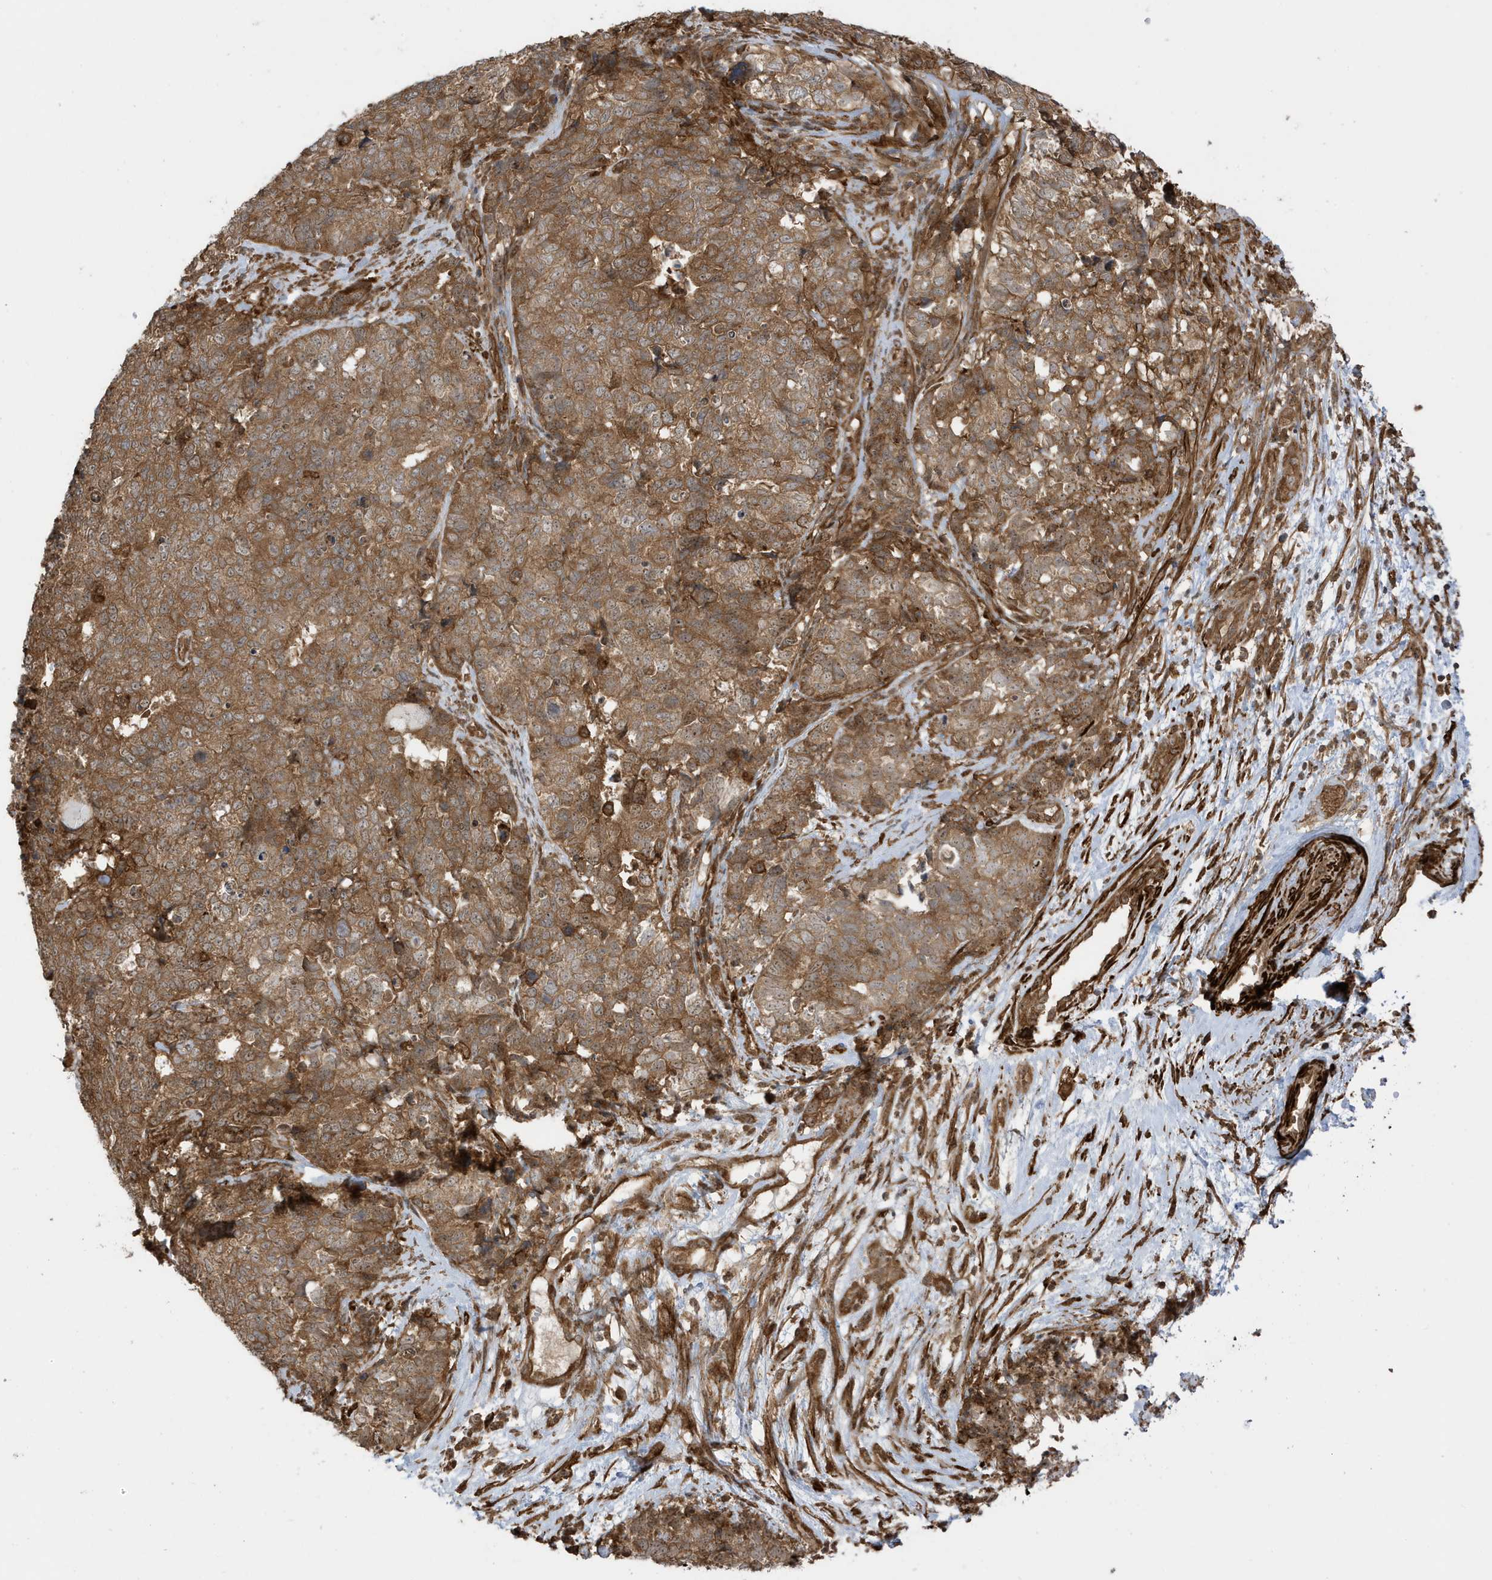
{"staining": {"intensity": "moderate", "quantity": ">75%", "location": "cytoplasmic/membranous"}, "tissue": "cervical cancer", "cell_type": "Tumor cells", "image_type": "cancer", "snomed": [{"axis": "morphology", "description": "Squamous cell carcinoma, NOS"}, {"axis": "topography", "description": "Cervix"}], "caption": "A brown stain highlights moderate cytoplasmic/membranous staining of a protein in squamous cell carcinoma (cervical) tumor cells.", "gene": "CDC42EP3", "patient": {"sex": "female", "age": 63}}